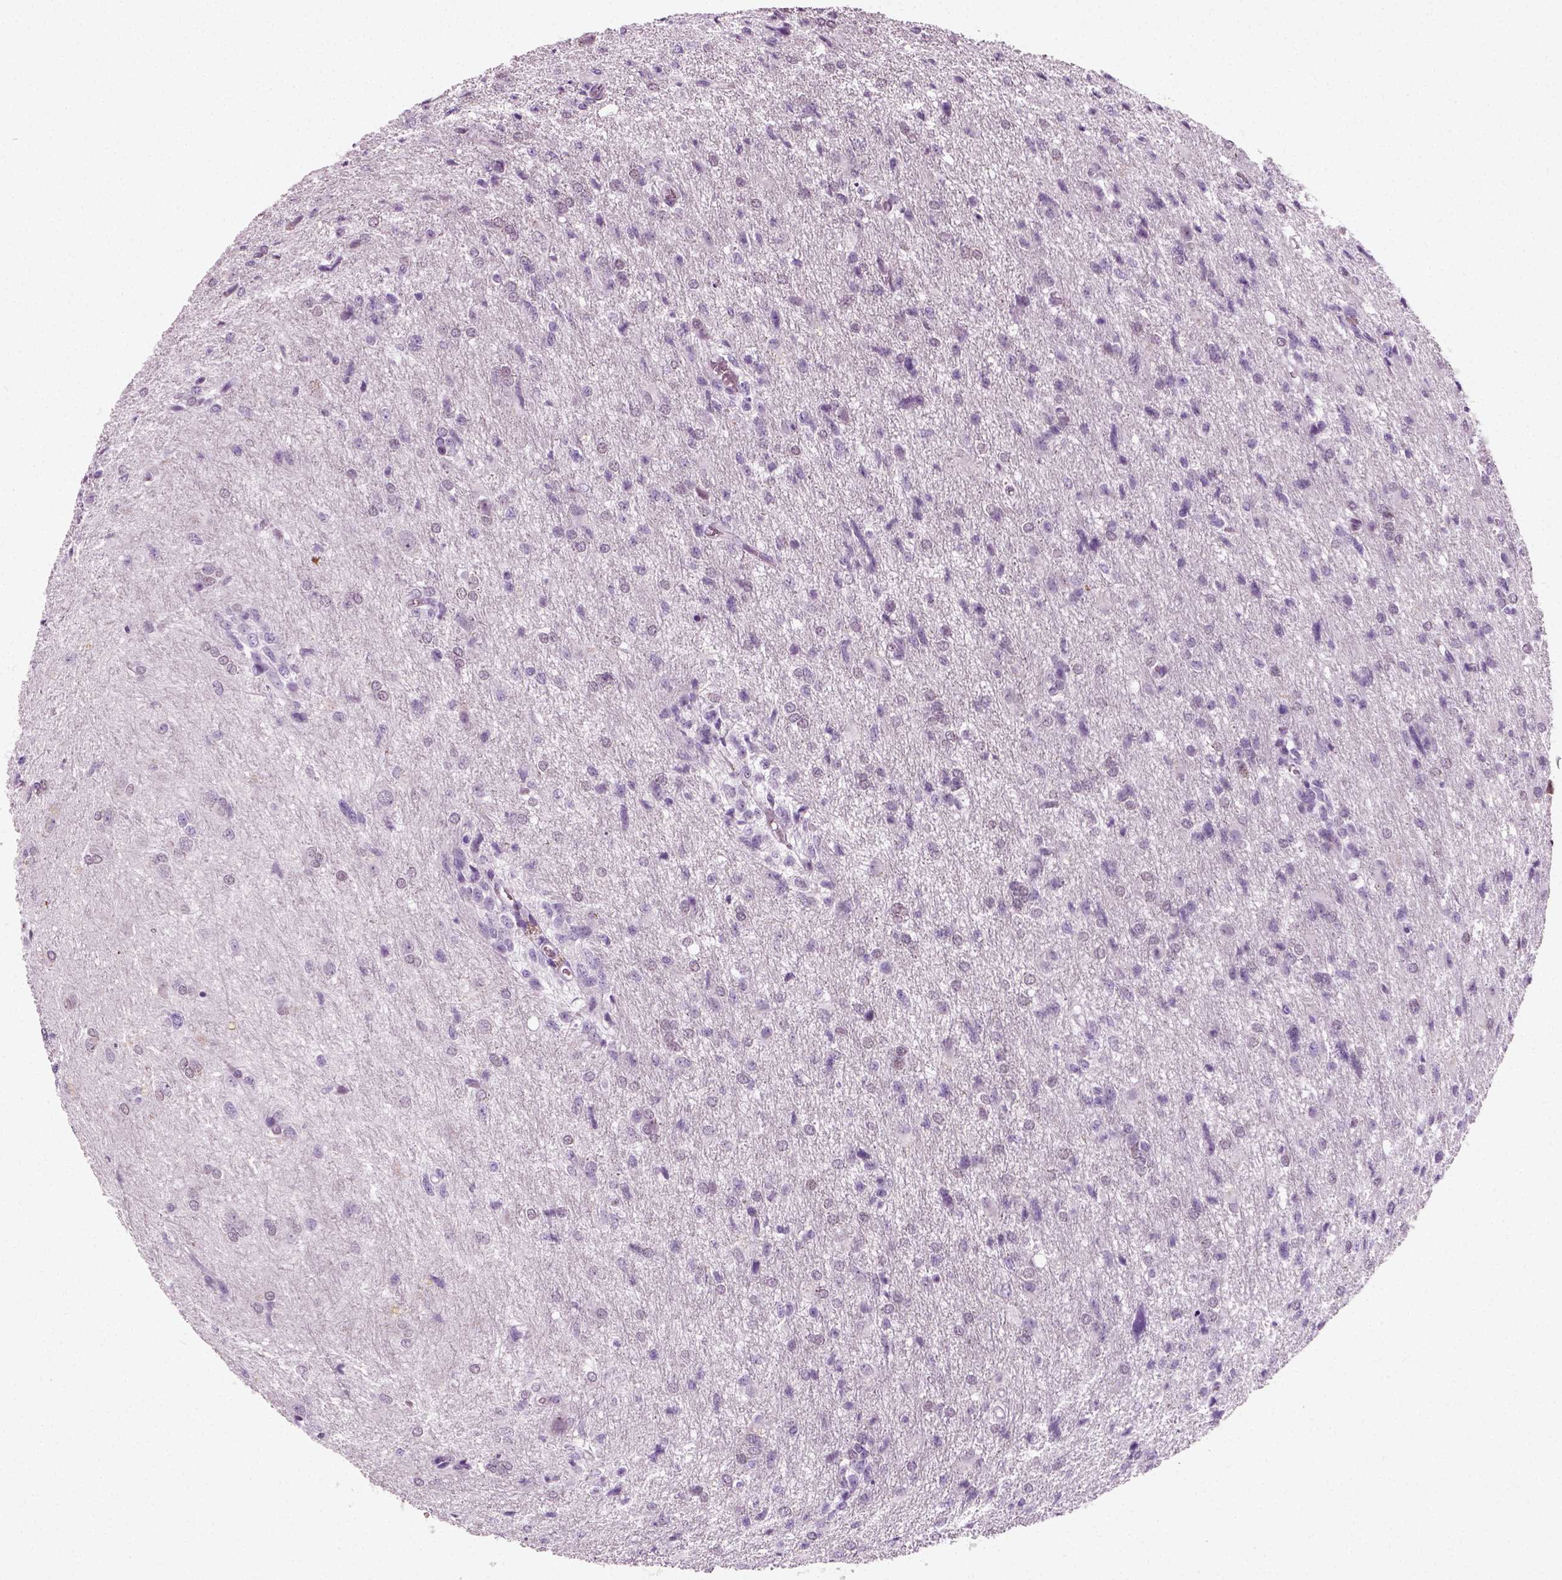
{"staining": {"intensity": "negative", "quantity": "none", "location": "none"}, "tissue": "glioma", "cell_type": "Tumor cells", "image_type": "cancer", "snomed": [{"axis": "morphology", "description": "Glioma, malignant, High grade"}, {"axis": "topography", "description": "Brain"}], "caption": "This is an immunohistochemistry (IHC) micrograph of human malignant high-grade glioma. There is no expression in tumor cells.", "gene": "SPATA31E1", "patient": {"sex": "male", "age": 68}}